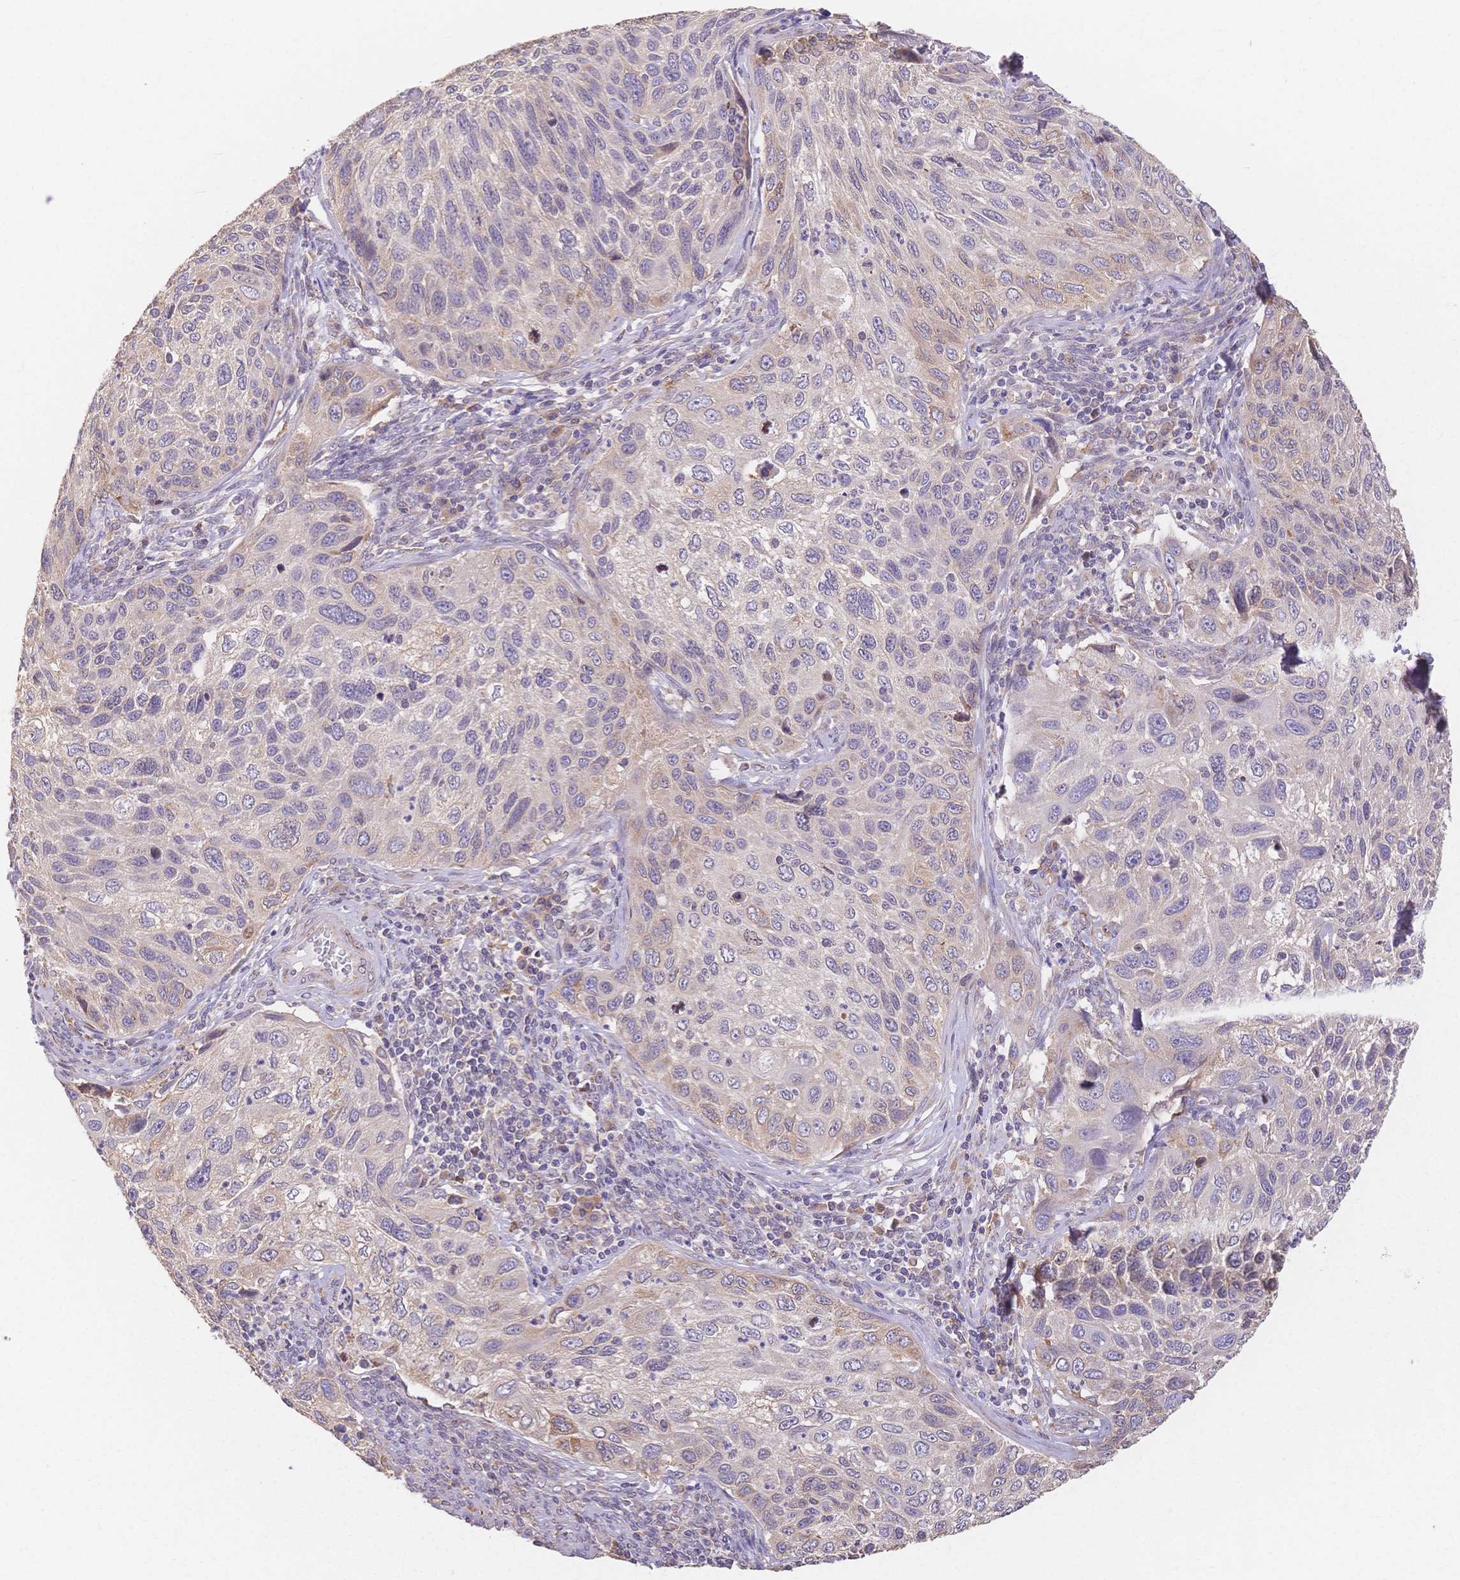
{"staining": {"intensity": "weak", "quantity": "<25%", "location": "cytoplasmic/membranous"}, "tissue": "cervical cancer", "cell_type": "Tumor cells", "image_type": "cancer", "snomed": [{"axis": "morphology", "description": "Squamous cell carcinoma, NOS"}, {"axis": "topography", "description": "Cervix"}], "caption": "Immunohistochemistry (IHC) of human cervical squamous cell carcinoma demonstrates no positivity in tumor cells.", "gene": "HS3ST5", "patient": {"sex": "female", "age": 70}}